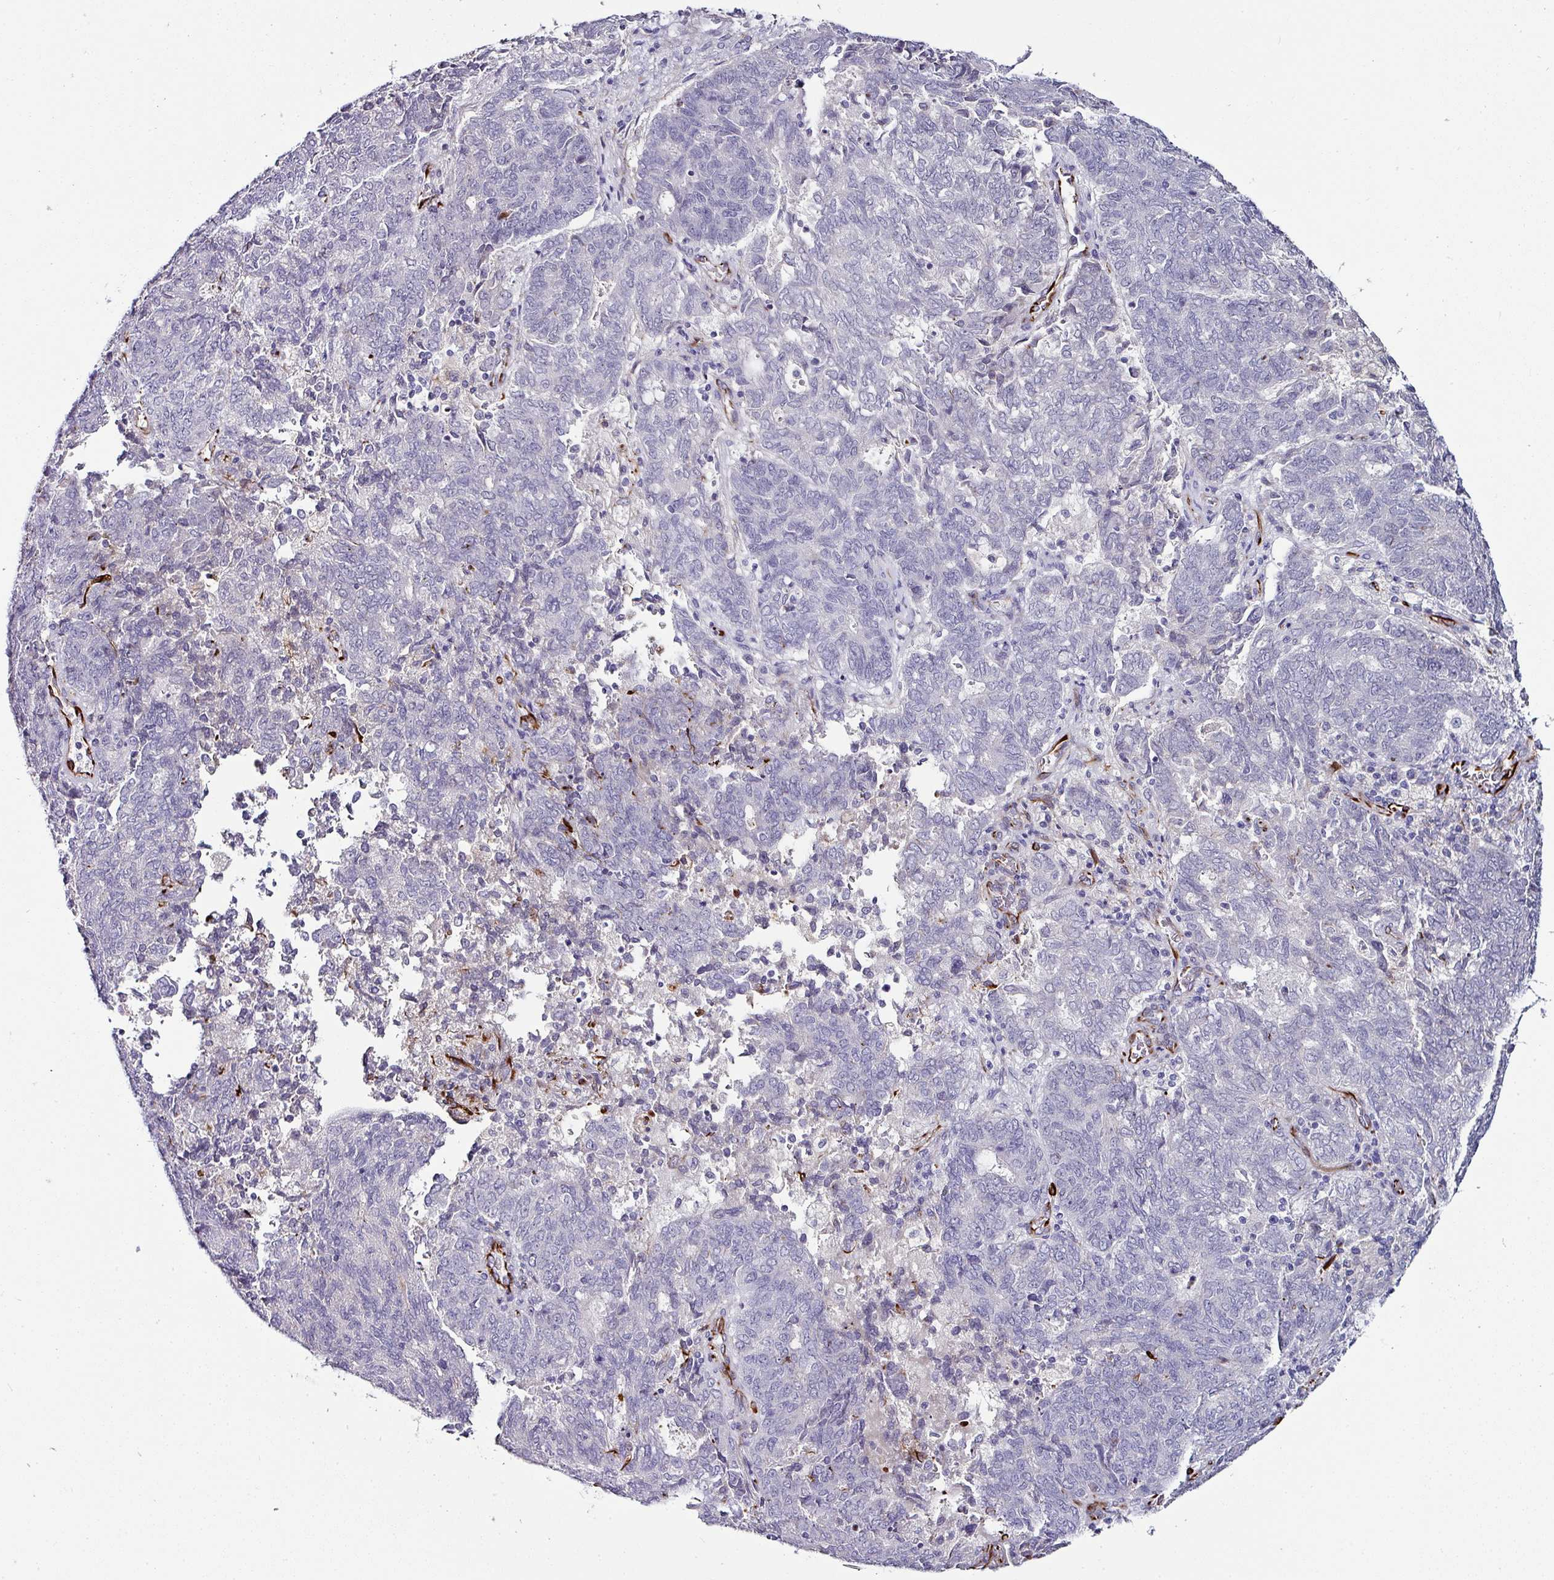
{"staining": {"intensity": "negative", "quantity": "none", "location": "none"}, "tissue": "endometrial cancer", "cell_type": "Tumor cells", "image_type": "cancer", "snomed": [{"axis": "morphology", "description": "Adenocarcinoma, NOS"}, {"axis": "topography", "description": "Endometrium"}], "caption": "Immunohistochemistry (IHC) of human endometrial adenocarcinoma exhibits no expression in tumor cells. (DAB (3,3'-diaminobenzidine) immunohistochemistry, high magnification).", "gene": "TMPRSS9", "patient": {"sex": "female", "age": 80}}